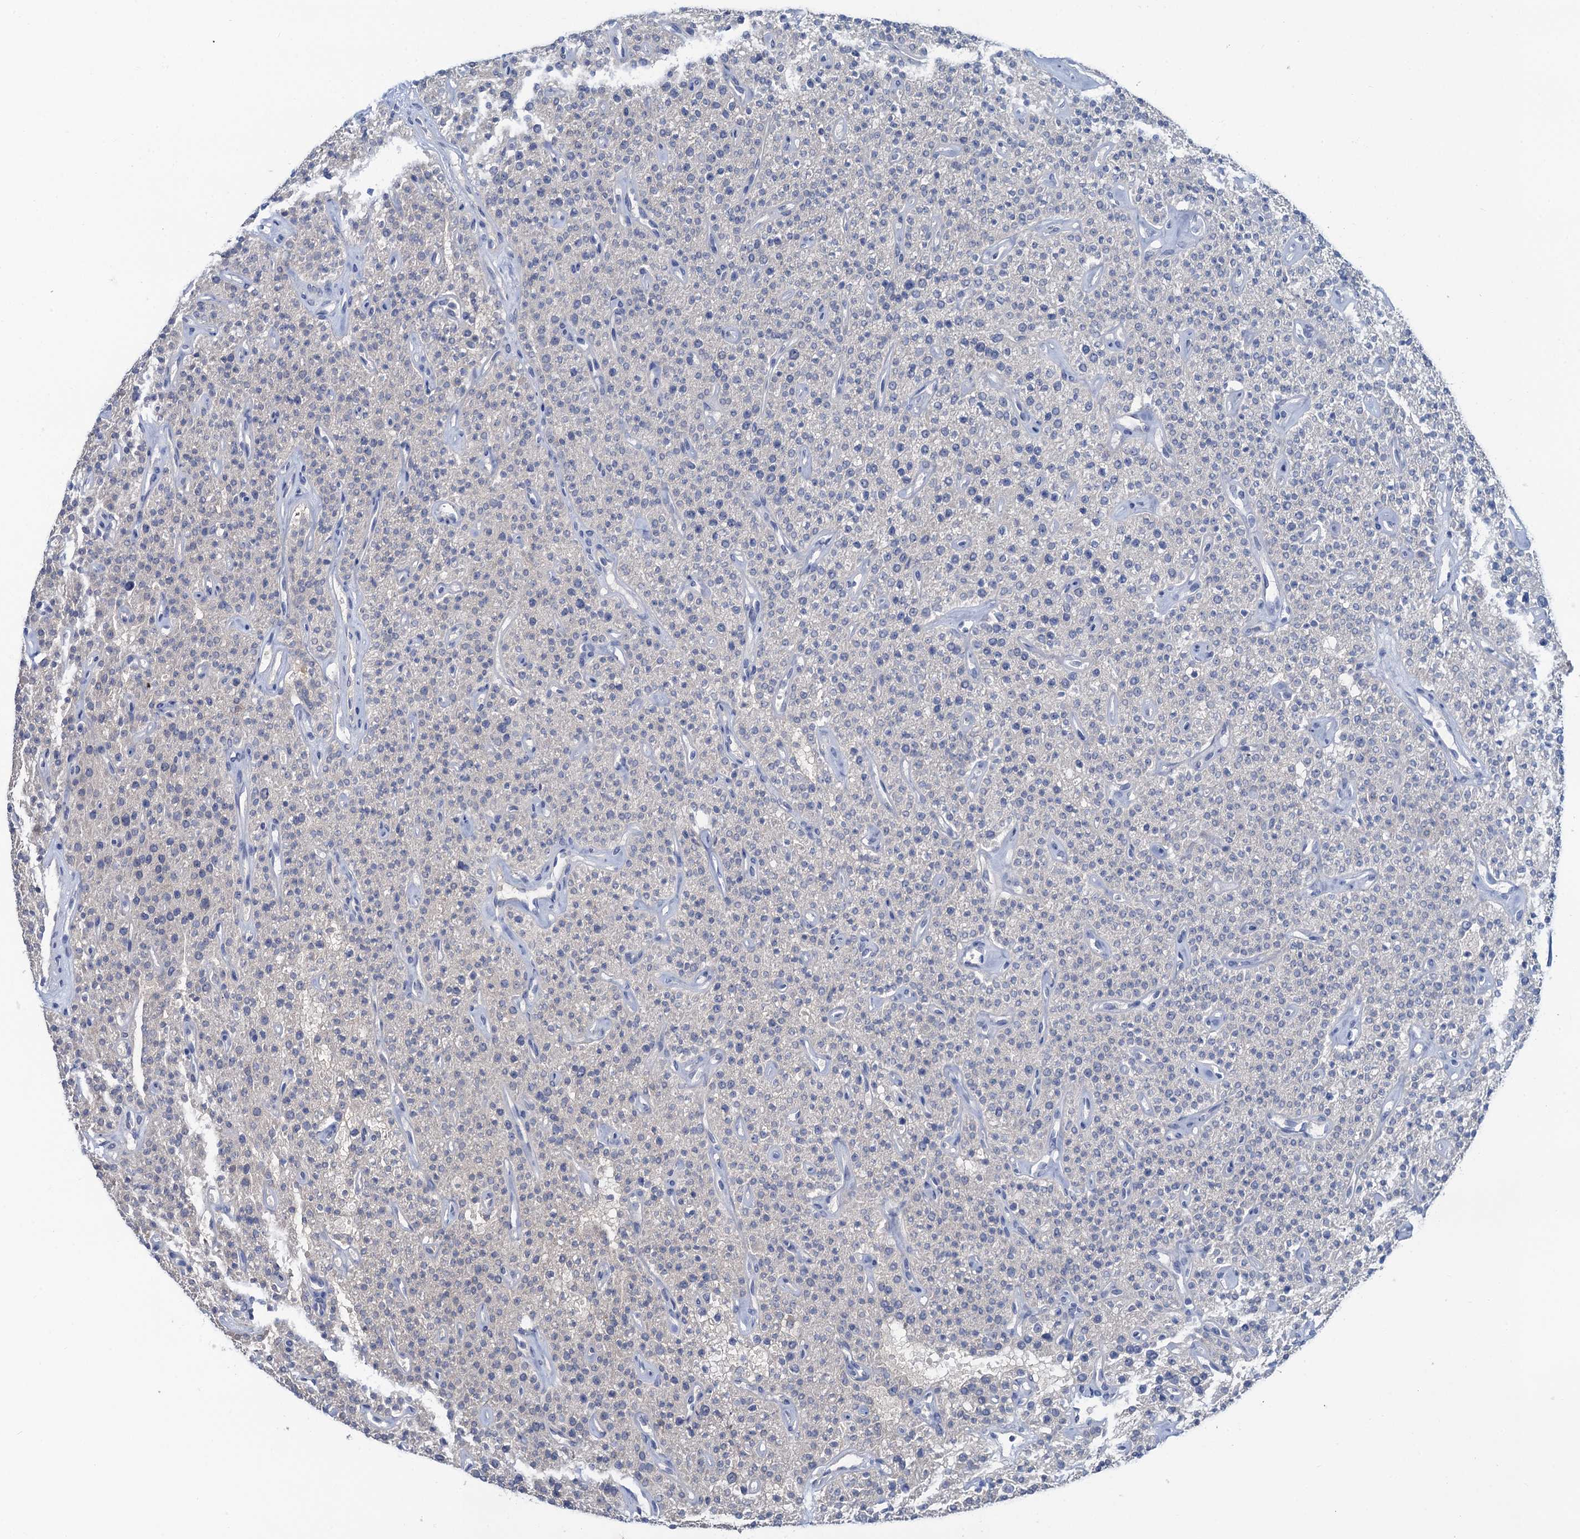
{"staining": {"intensity": "weak", "quantity": "25%-75%", "location": "cytoplasmic/membranous"}, "tissue": "parathyroid gland", "cell_type": "Glandular cells", "image_type": "normal", "snomed": [{"axis": "morphology", "description": "Normal tissue, NOS"}, {"axis": "topography", "description": "Parathyroid gland"}], "caption": "Immunohistochemistry staining of unremarkable parathyroid gland, which displays low levels of weak cytoplasmic/membranous expression in approximately 25%-75% of glandular cells indicating weak cytoplasmic/membranous protein staining. The staining was performed using DAB (3,3'-diaminobenzidine) (brown) for protein detection and nuclei were counterstained in hematoxylin (blue).", "gene": "FAH", "patient": {"sex": "male", "age": 46}}